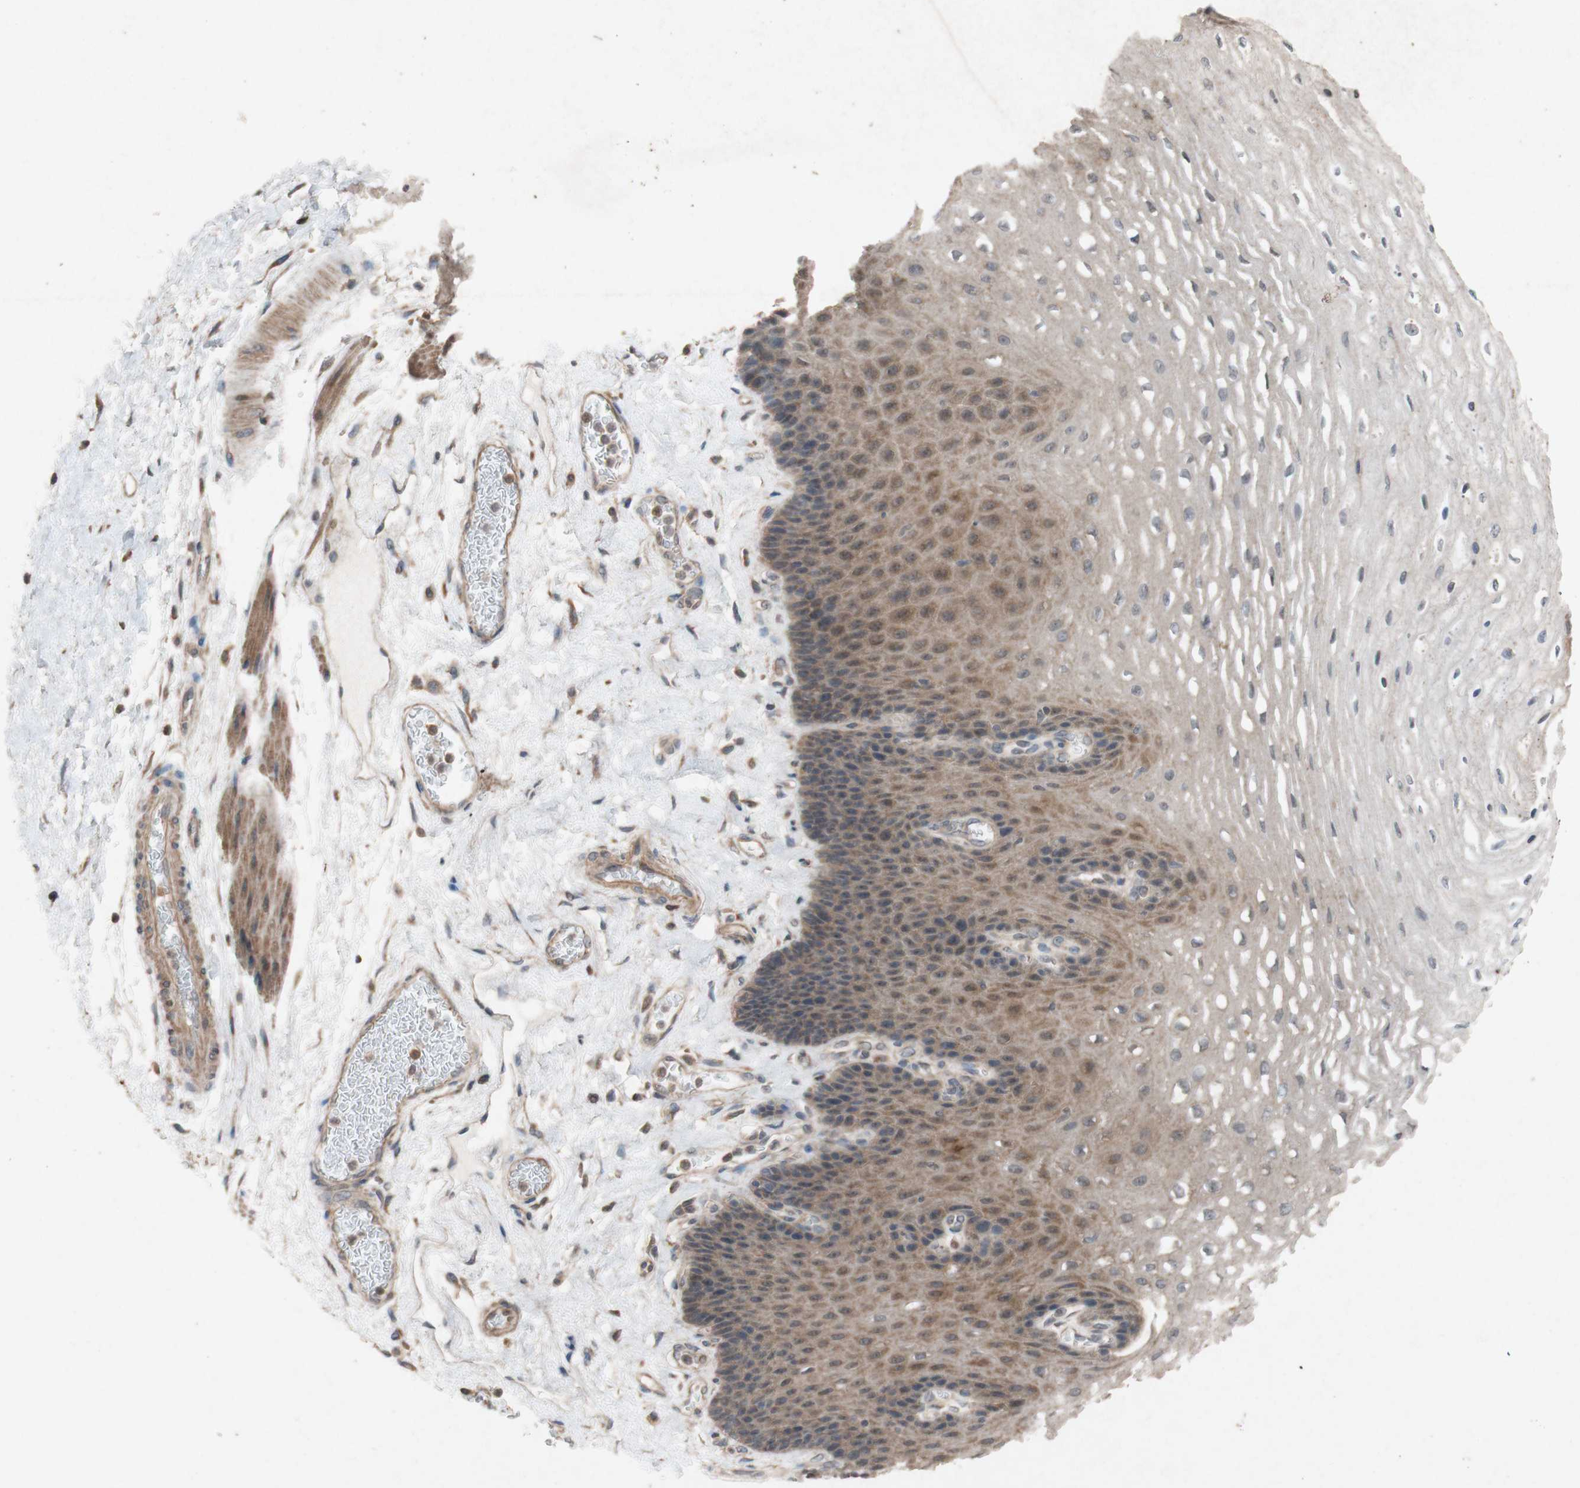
{"staining": {"intensity": "moderate", "quantity": ">75%", "location": "cytoplasmic/membranous"}, "tissue": "esophagus", "cell_type": "Squamous epithelial cells", "image_type": "normal", "snomed": [{"axis": "morphology", "description": "Normal tissue, NOS"}, {"axis": "topography", "description": "Esophagus"}], "caption": "Benign esophagus displays moderate cytoplasmic/membranous expression in about >75% of squamous epithelial cells, visualized by immunohistochemistry.", "gene": "ATP6V1F", "patient": {"sex": "female", "age": 72}}